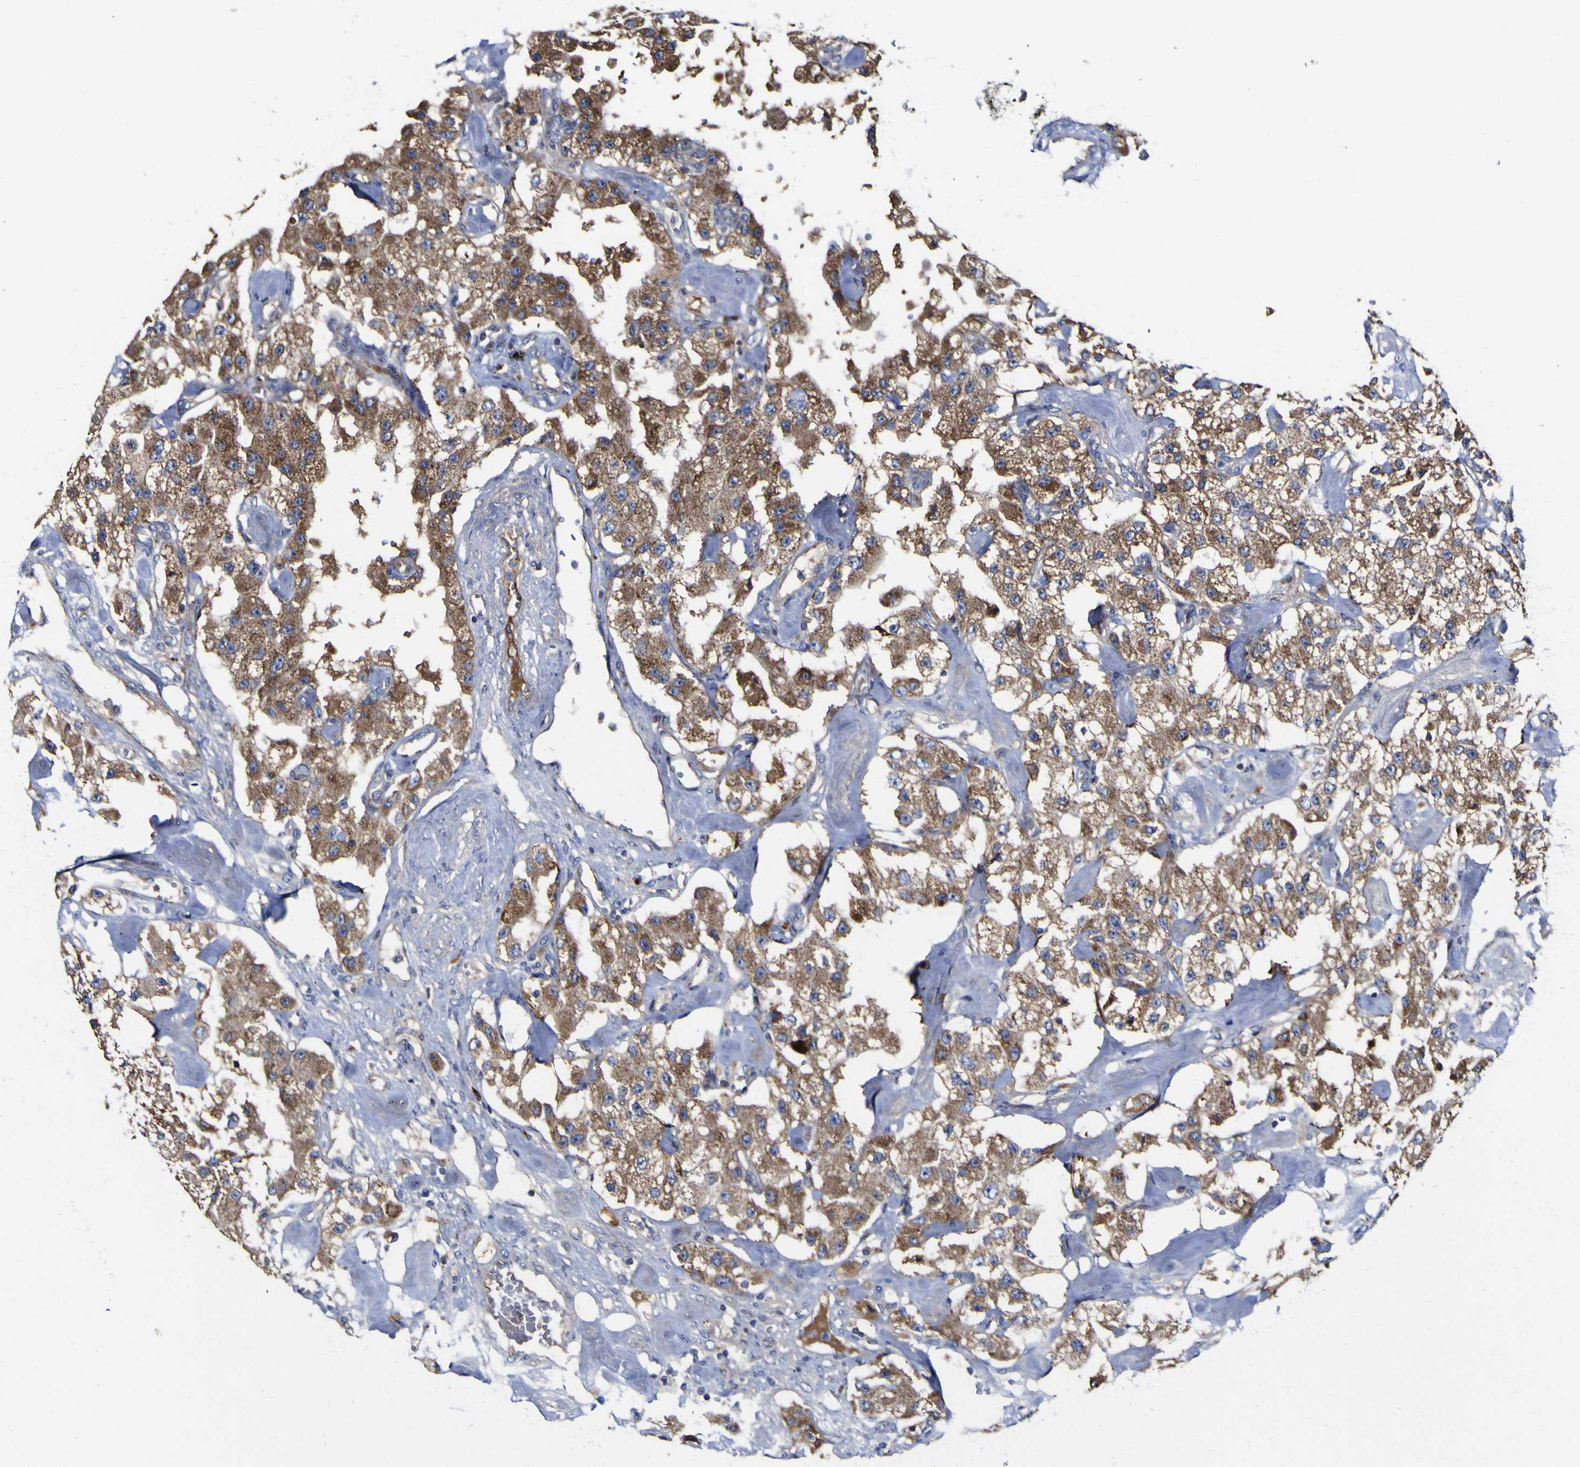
{"staining": {"intensity": "moderate", "quantity": ">75%", "location": "cytoplasmic/membranous"}, "tissue": "carcinoid", "cell_type": "Tumor cells", "image_type": "cancer", "snomed": [{"axis": "morphology", "description": "Carcinoid, malignant, NOS"}, {"axis": "topography", "description": "Pancreas"}], "caption": "The histopathology image displays immunohistochemical staining of carcinoid. There is moderate cytoplasmic/membranous expression is appreciated in approximately >75% of tumor cells. (IHC, brightfield microscopy, high magnification).", "gene": "CCDC90B", "patient": {"sex": "male", "age": 41}}